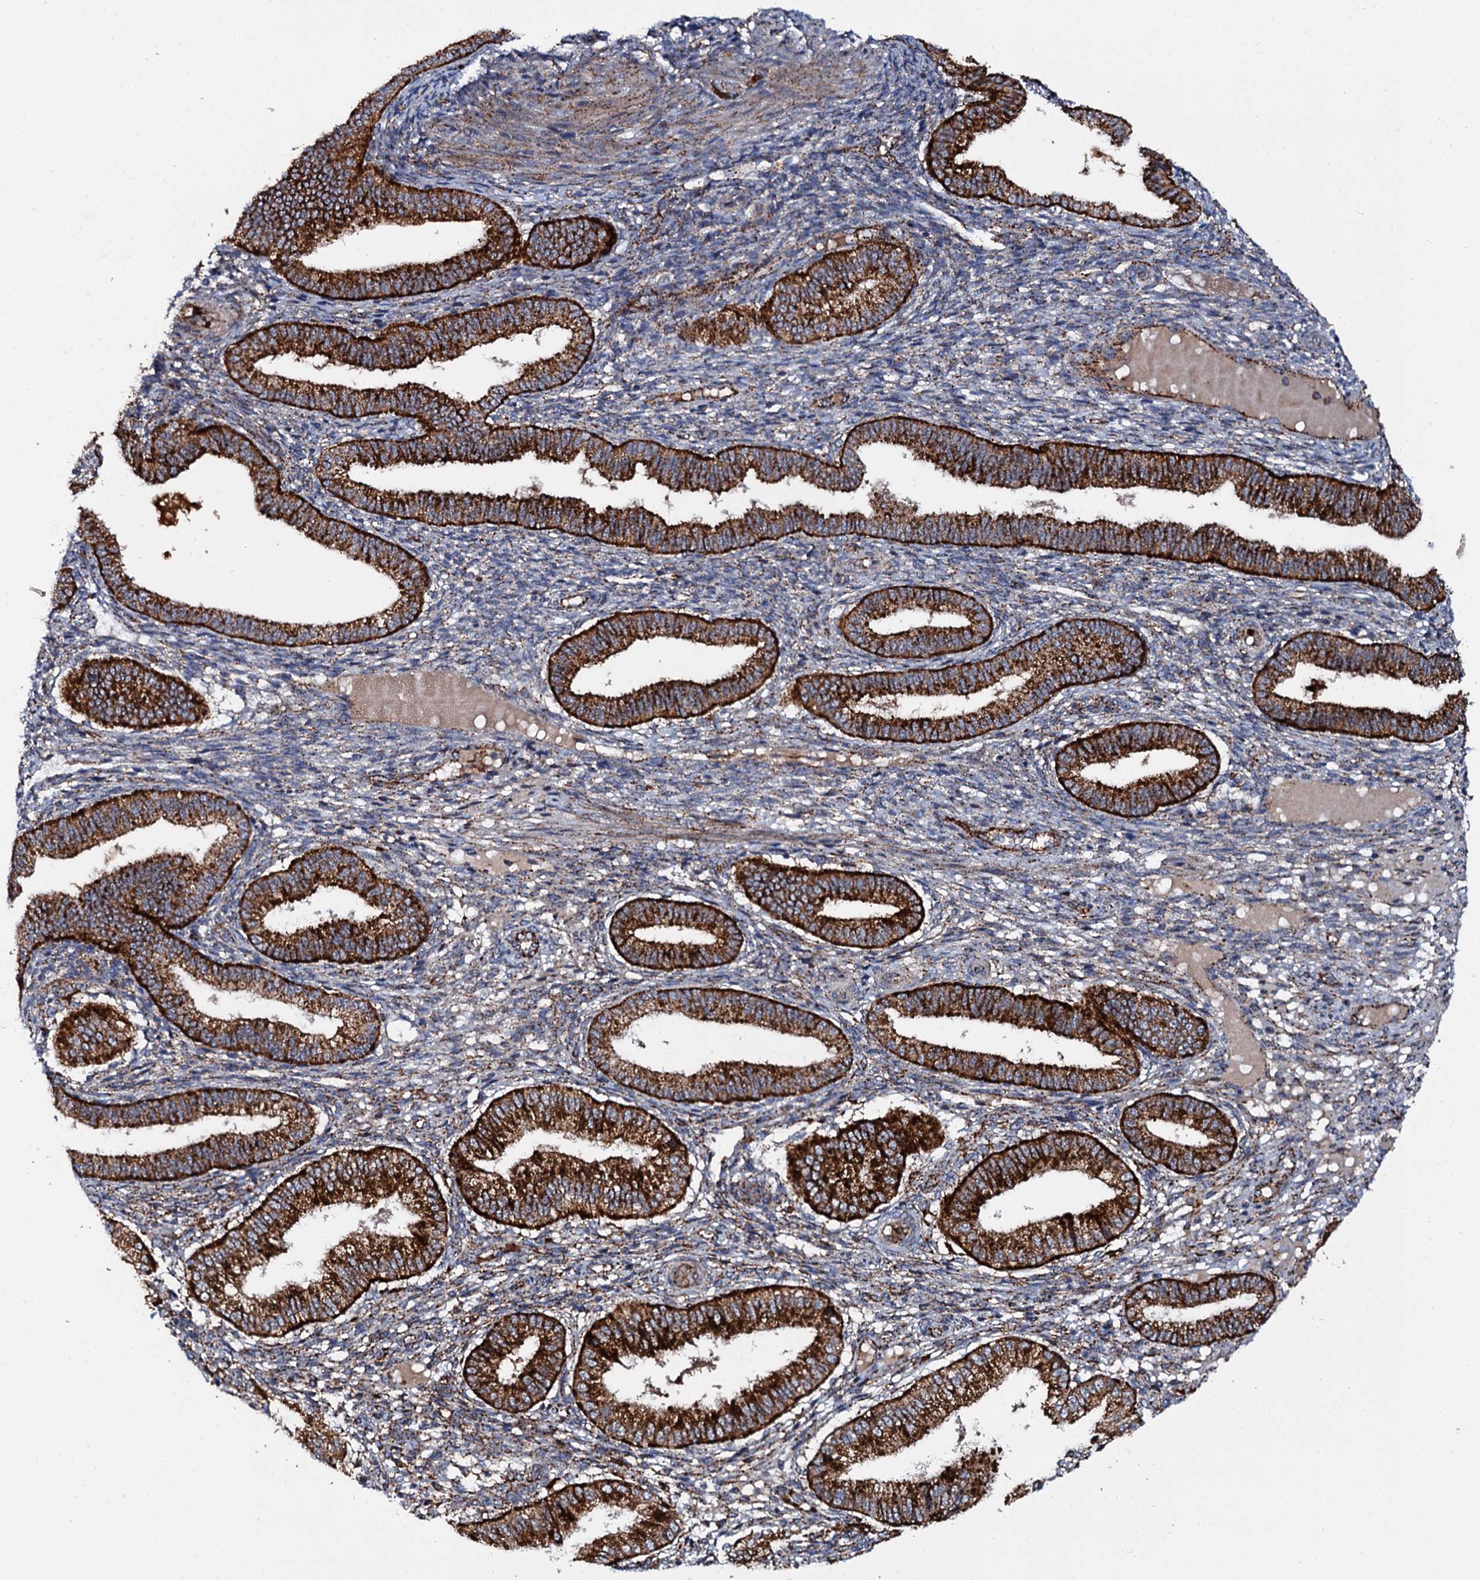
{"staining": {"intensity": "moderate", "quantity": "<25%", "location": "cytoplasmic/membranous"}, "tissue": "endometrium", "cell_type": "Cells in endometrial stroma", "image_type": "normal", "snomed": [{"axis": "morphology", "description": "Normal tissue, NOS"}, {"axis": "topography", "description": "Endometrium"}], "caption": "This histopathology image displays unremarkable endometrium stained with IHC to label a protein in brown. The cytoplasmic/membranous of cells in endometrial stroma show moderate positivity for the protein. Nuclei are counter-stained blue.", "gene": "GBA1", "patient": {"sex": "female", "age": 39}}